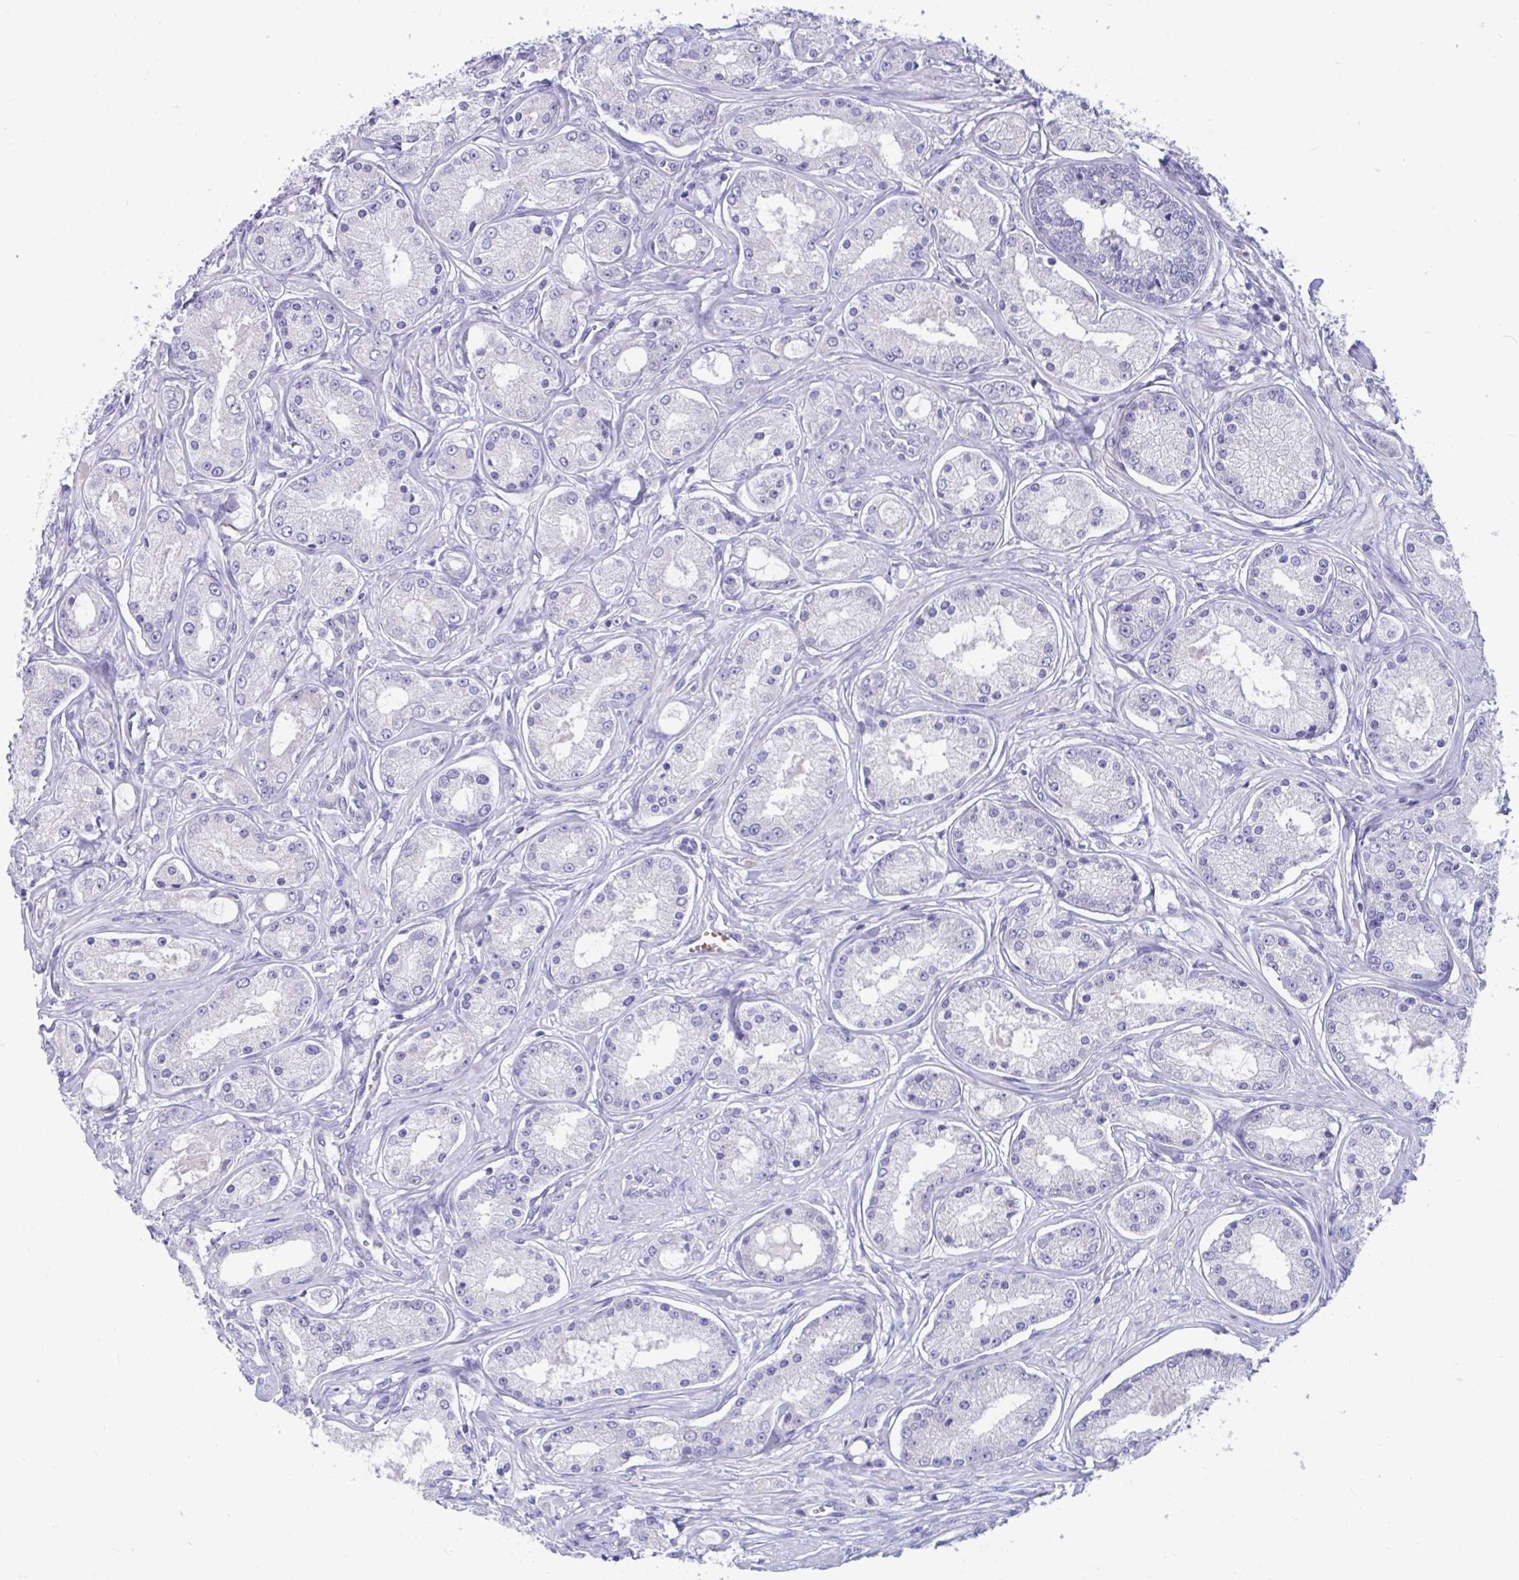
{"staining": {"intensity": "moderate", "quantity": "<25%", "location": "cytoplasmic/membranous"}, "tissue": "prostate cancer", "cell_type": "Tumor cells", "image_type": "cancer", "snomed": [{"axis": "morphology", "description": "Adenocarcinoma, High grade"}, {"axis": "topography", "description": "Prostate"}], "caption": "About <25% of tumor cells in human prostate adenocarcinoma (high-grade) exhibit moderate cytoplasmic/membranous protein positivity as visualized by brown immunohistochemical staining.", "gene": "TTC30B", "patient": {"sex": "male", "age": 66}}